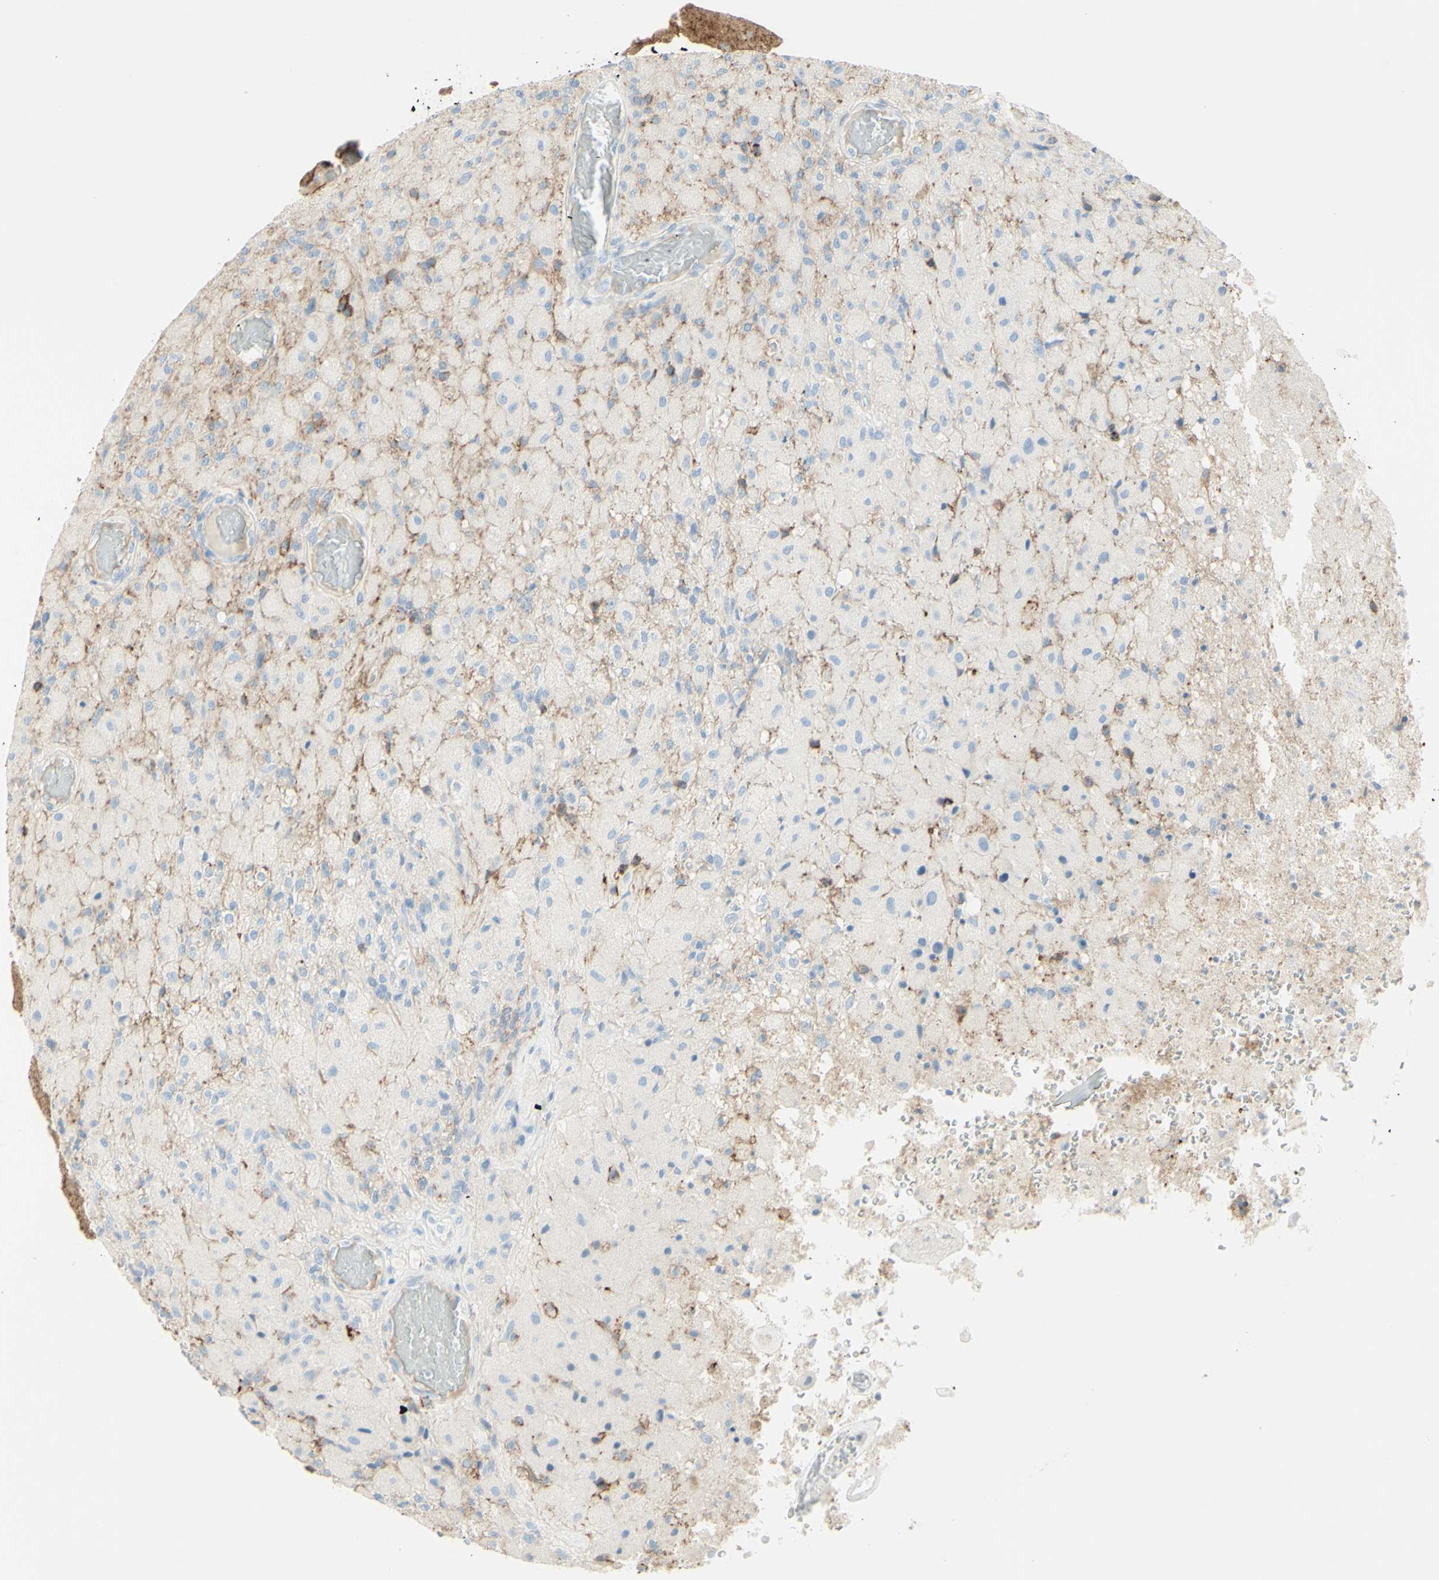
{"staining": {"intensity": "weak", "quantity": "<25%", "location": "cytoplasmic/membranous"}, "tissue": "glioma", "cell_type": "Tumor cells", "image_type": "cancer", "snomed": [{"axis": "morphology", "description": "Normal tissue, NOS"}, {"axis": "morphology", "description": "Glioma, malignant, High grade"}, {"axis": "topography", "description": "Cerebral cortex"}], "caption": "An IHC histopathology image of malignant high-grade glioma is shown. There is no staining in tumor cells of malignant high-grade glioma.", "gene": "ALCAM", "patient": {"sex": "male", "age": 77}}